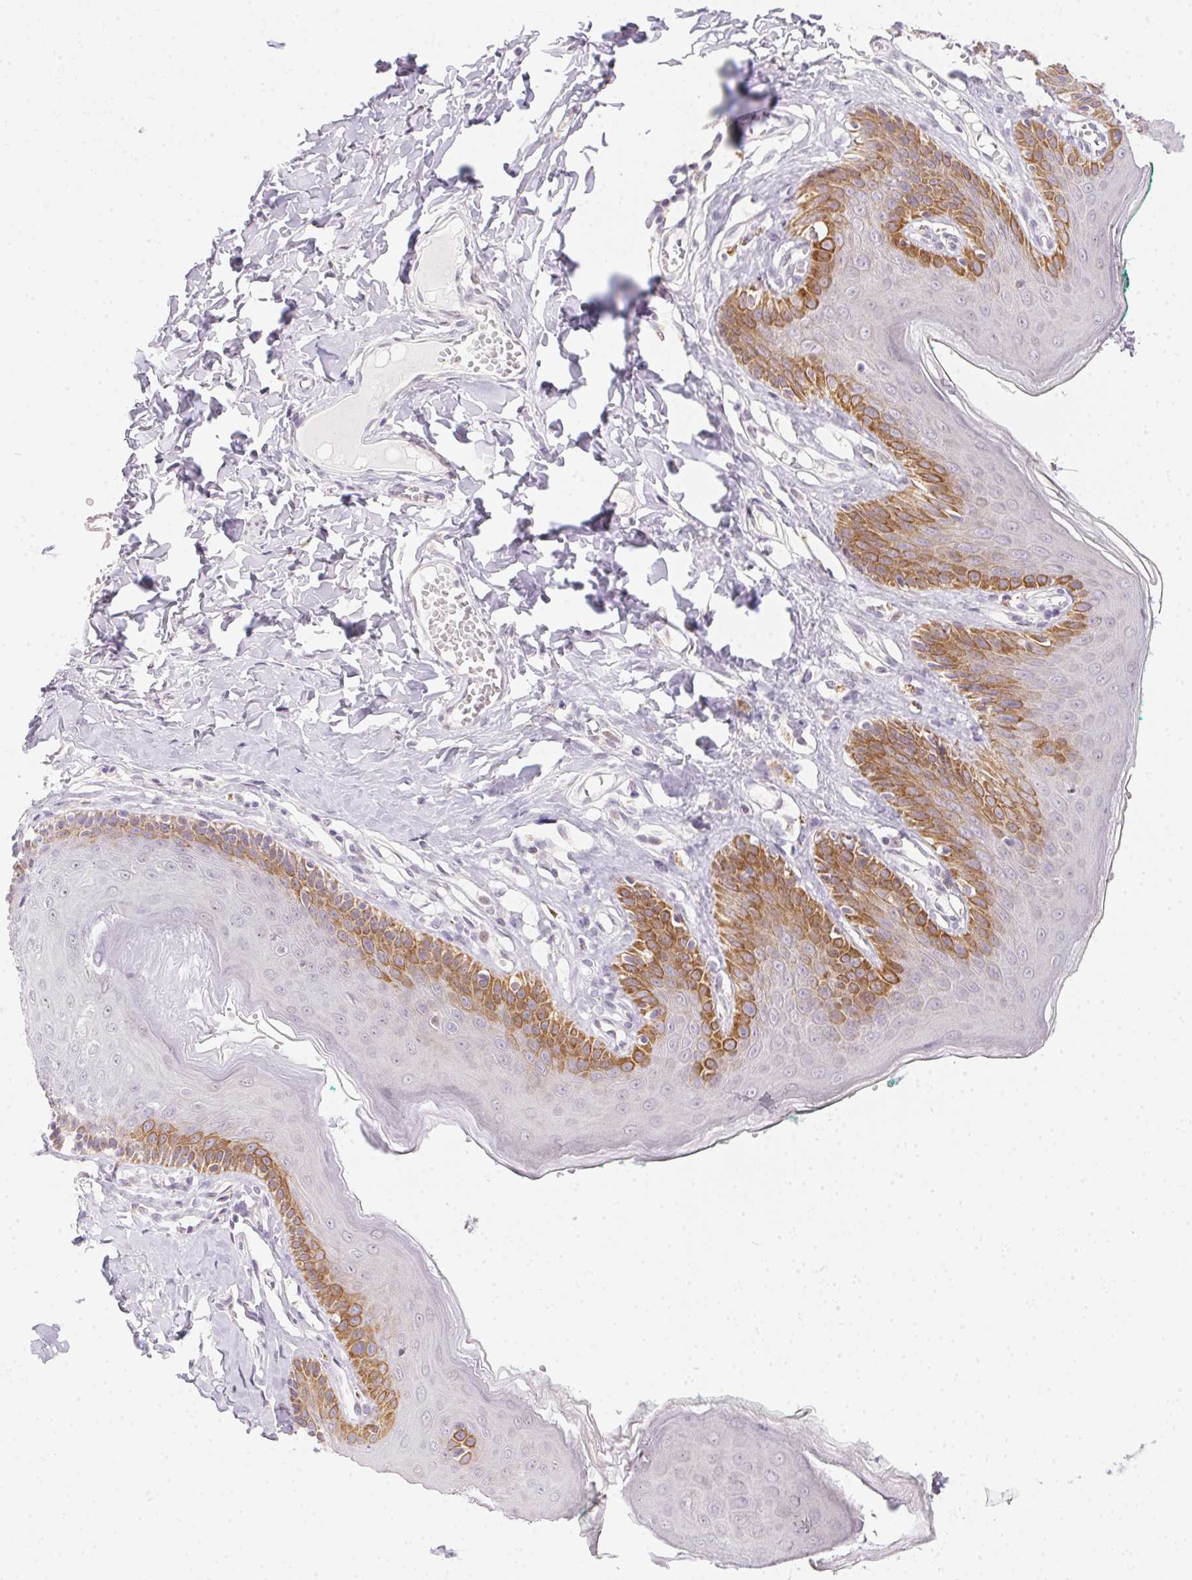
{"staining": {"intensity": "moderate", "quantity": "<25%", "location": "cytoplasmic/membranous"}, "tissue": "skin", "cell_type": "Epidermal cells", "image_type": "normal", "snomed": [{"axis": "morphology", "description": "Normal tissue, NOS"}, {"axis": "topography", "description": "Vulva"}, {"axis": "topography", "description": "Peripheral nerve tissue"}], "caption": "This is a micrograph of immunohistochemistry (IHC) staining of benign skin, which shows moderate staining in the cytoplasmic/membranous of epidermal cells.", "gene": "MORC1", "patient": {"sex": "female", "age": 66}}